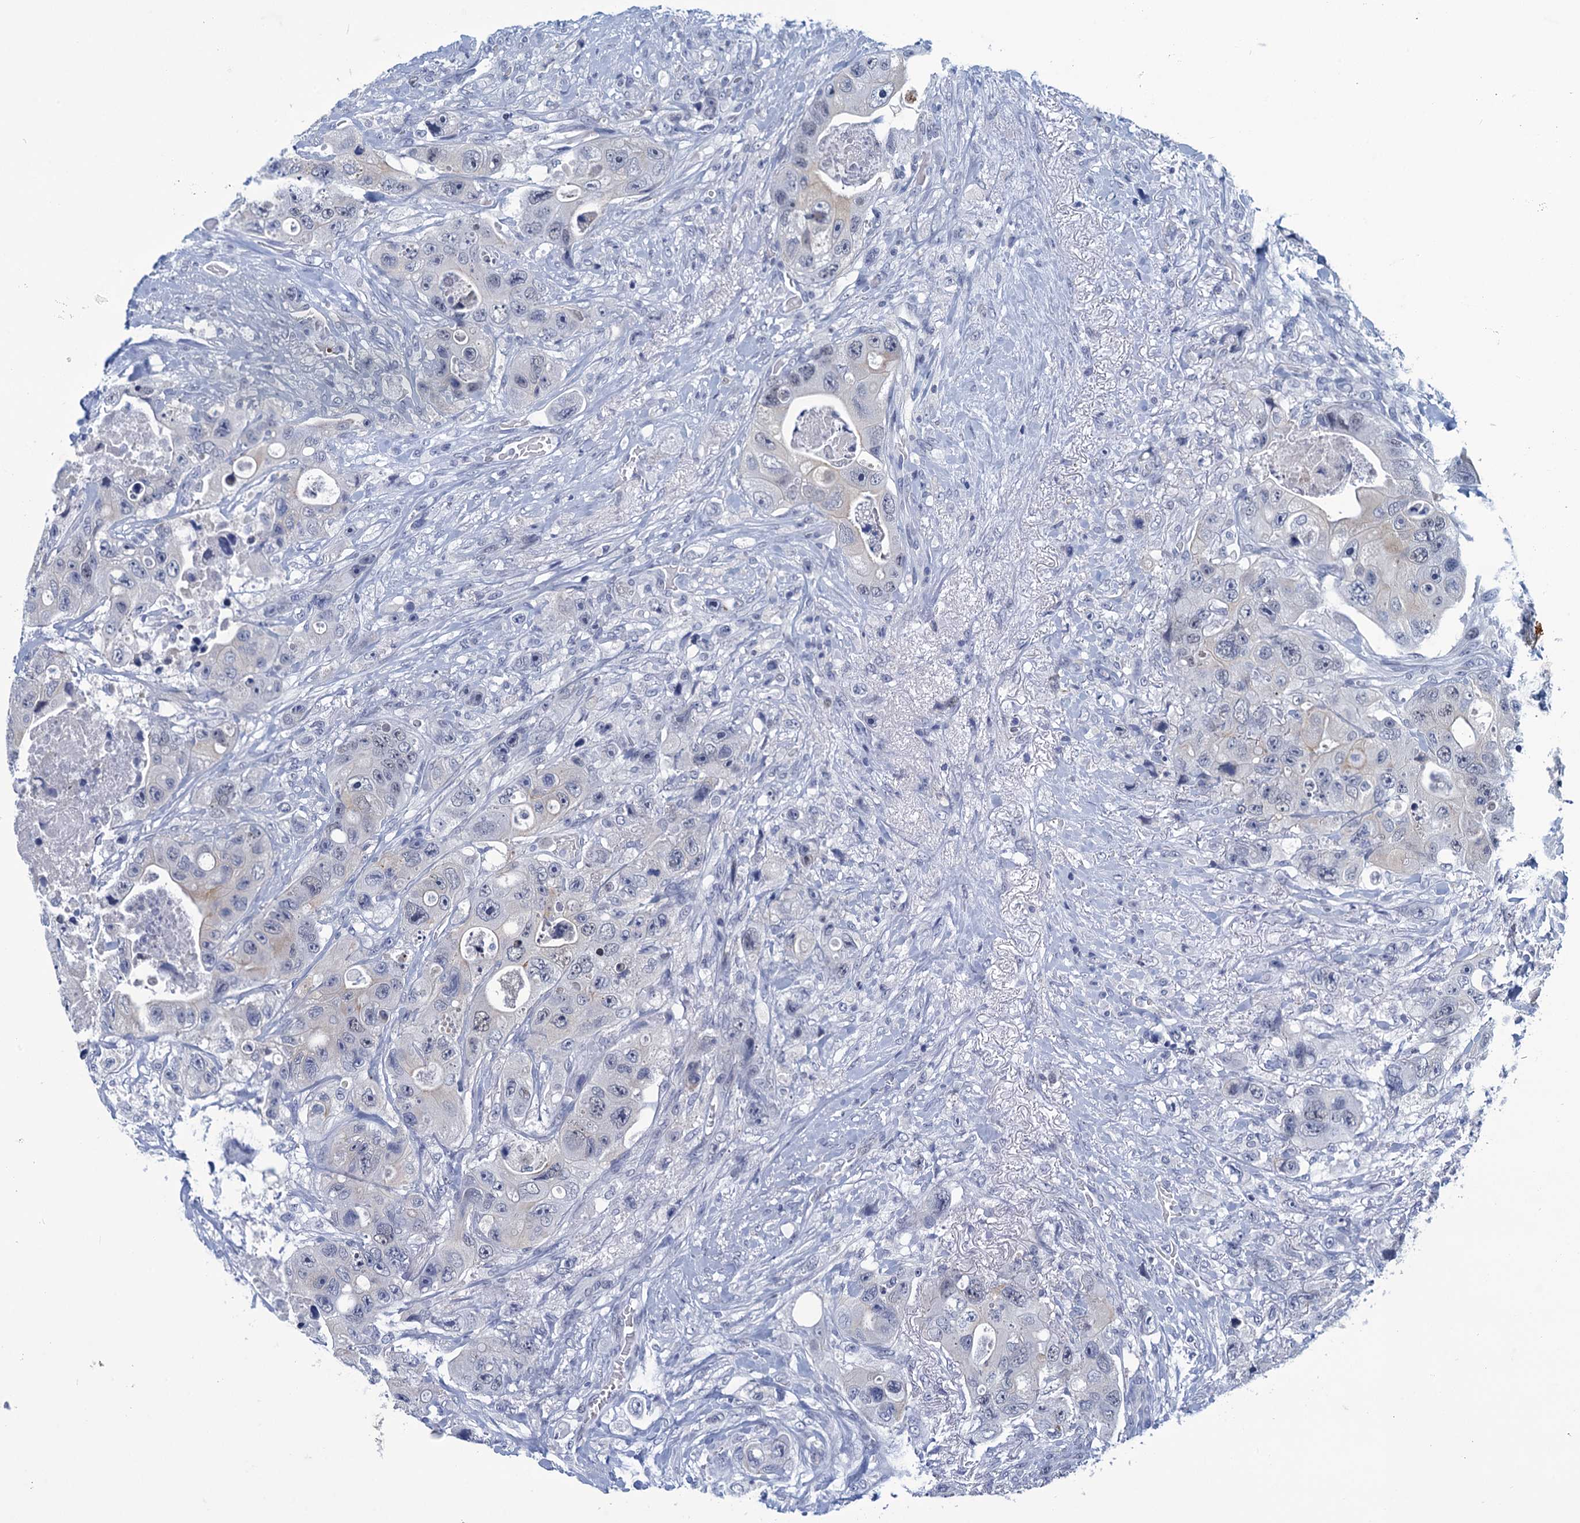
{"staining": {"intensity": "negative", "quantity": "none", "location": "none"}, "tissue": "colorectal cancer", "cell_type": "Tumor cells", "image_type": "cancer", "snomed": [{"axis": "morphology", "description": "Adenocarcinoma, NOS"}, {"axis": "topography", "description": "Colon"}], "caption": "An immunohistochemistry micrograph of colorectal cancer is shown. There is no staining in tumor cells of colorectal cancer.", "gene": "GINS3", "patient": {"sex": "female", "age": 46}}